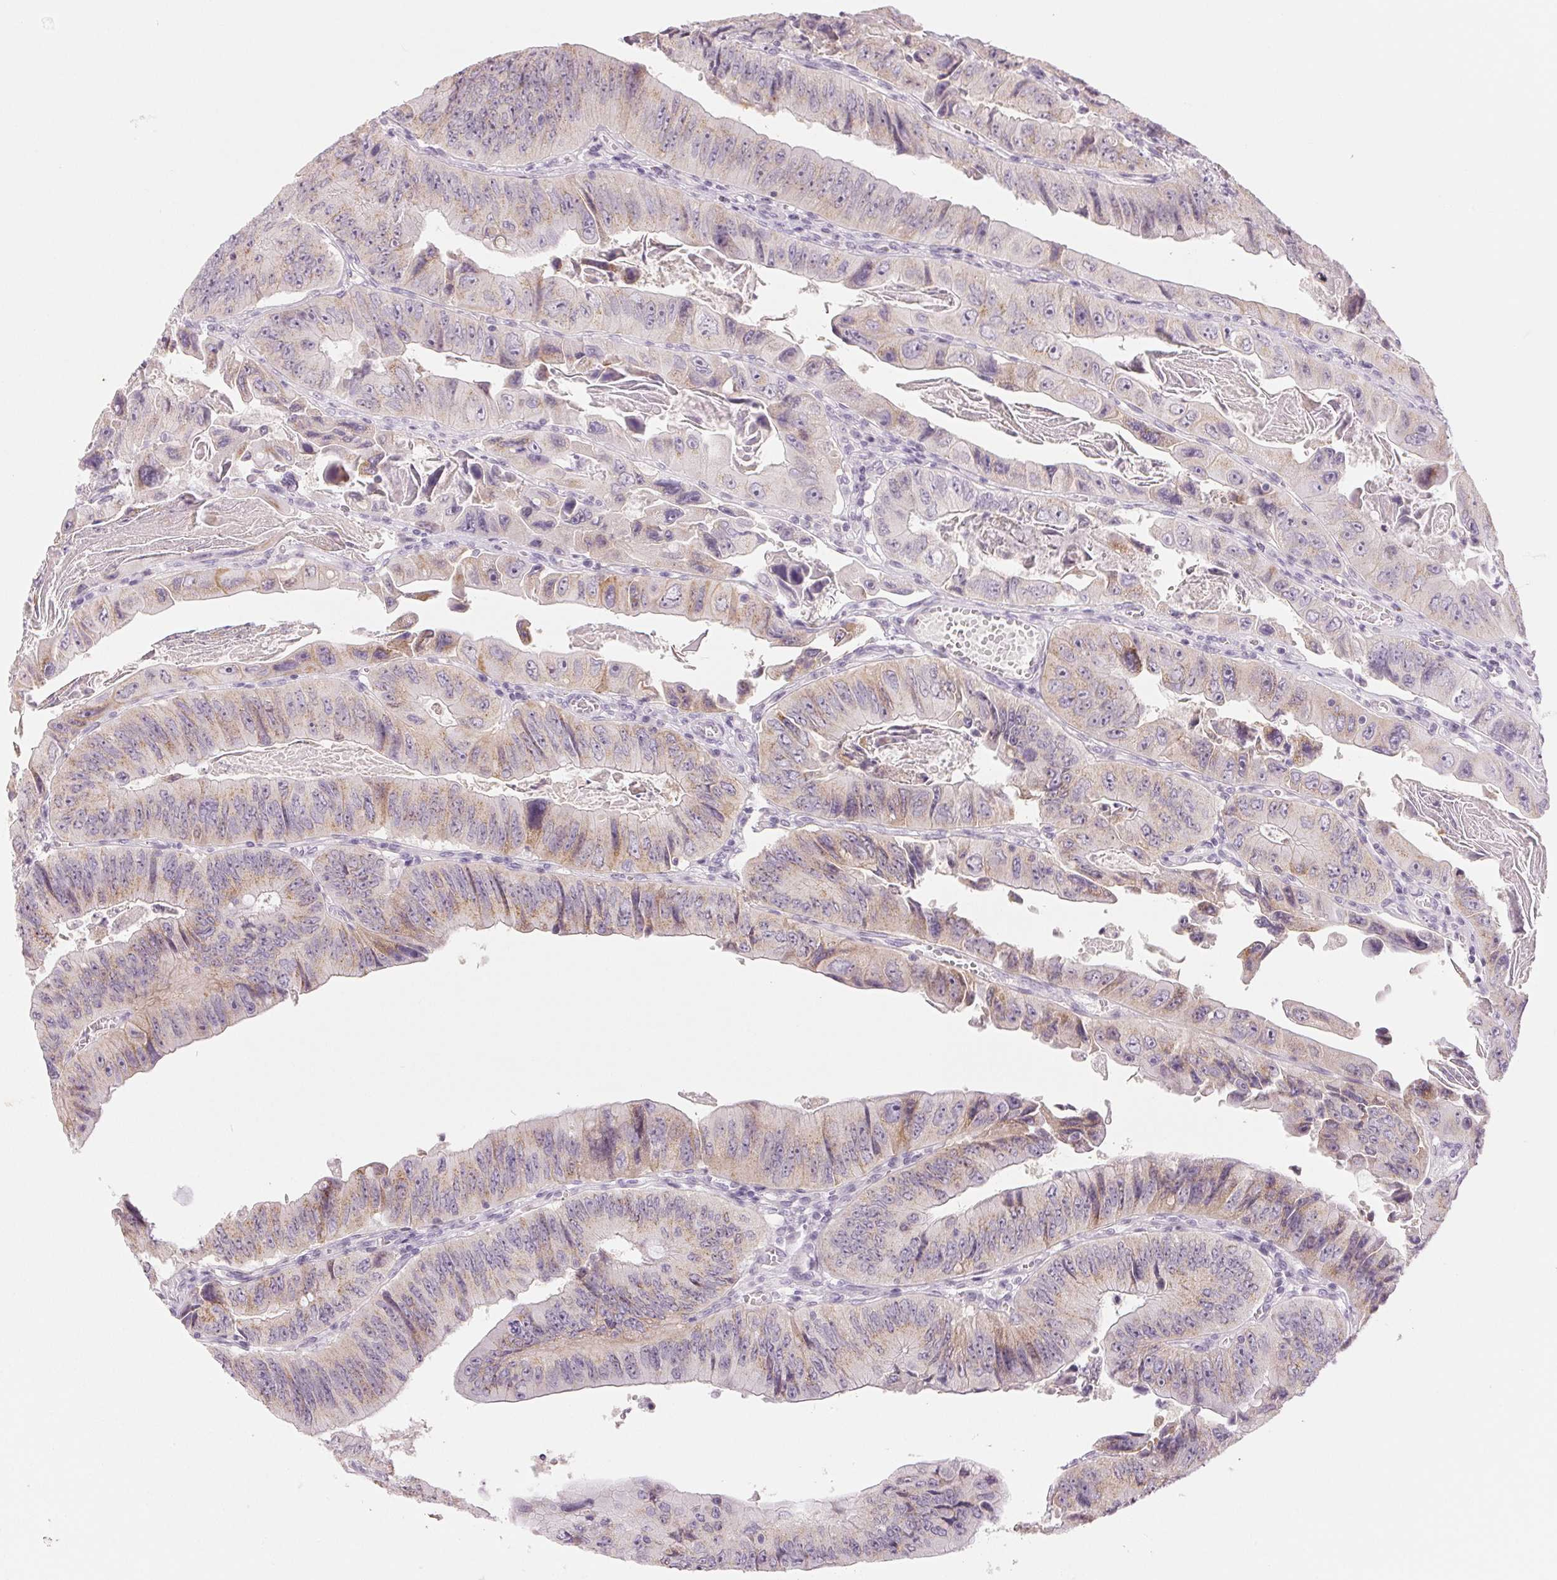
{"staining": {"intensity": "weak", "quantity": "25%-75%", "location": "cytoplasmic/membranous"}, "tissue": "colorectal cancer", "cell_type": "Tumor cells", "image_type": "cancer", "snomed": [{"axis": "morphology", "description": "Adenocarcinoma, NOS"}, {"axis": "topography", "description": "Colon"}], "caption": "Colorectal cancer tissue exhibits weak cytoplasmic/membranous positivity in approximately 25%-75% of tumor cells", "gene": "EHHADH", "patient": {"sex": "female", "age": 84}}